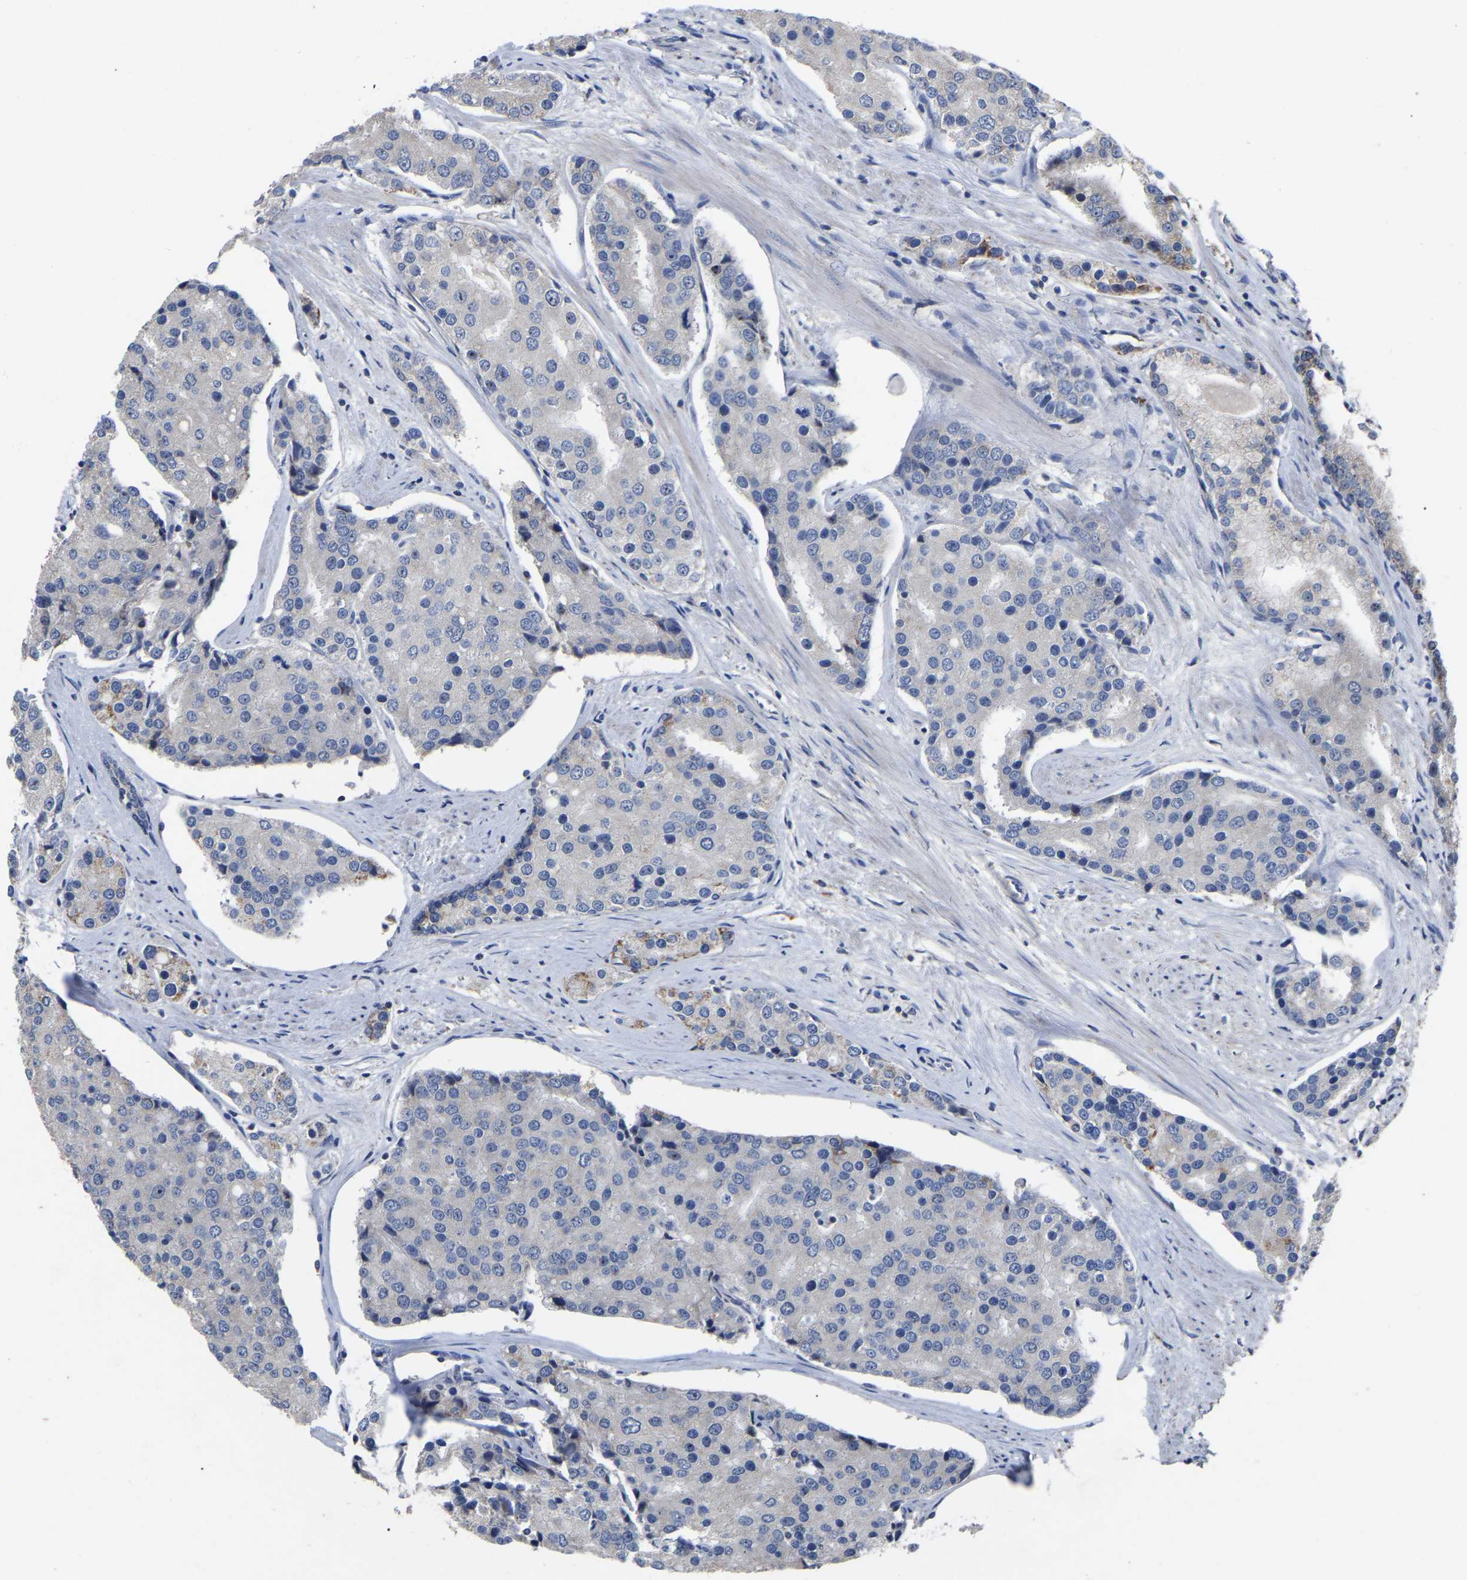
{"staining": {"intensity": "negative", "quantity": "none", "location": "none"}, "tissue": "prostate cancer", "cell_type": "Tumor cells", "image_type": "cancer", "snomed": [{"axis": "morphology", "description": "Adenocarcinoma, High grade"}, {"axis": "topography", "description": "Prostate"}], "caption": "Immunohistochemistry (IHC) histopathology image of prostate high-grade adenocarcinoma stained for a protein (brown), which demonstrates no staining in tumor cells.", "gene": "NOP53", "patient": {"sex": "male", "age": 50}}